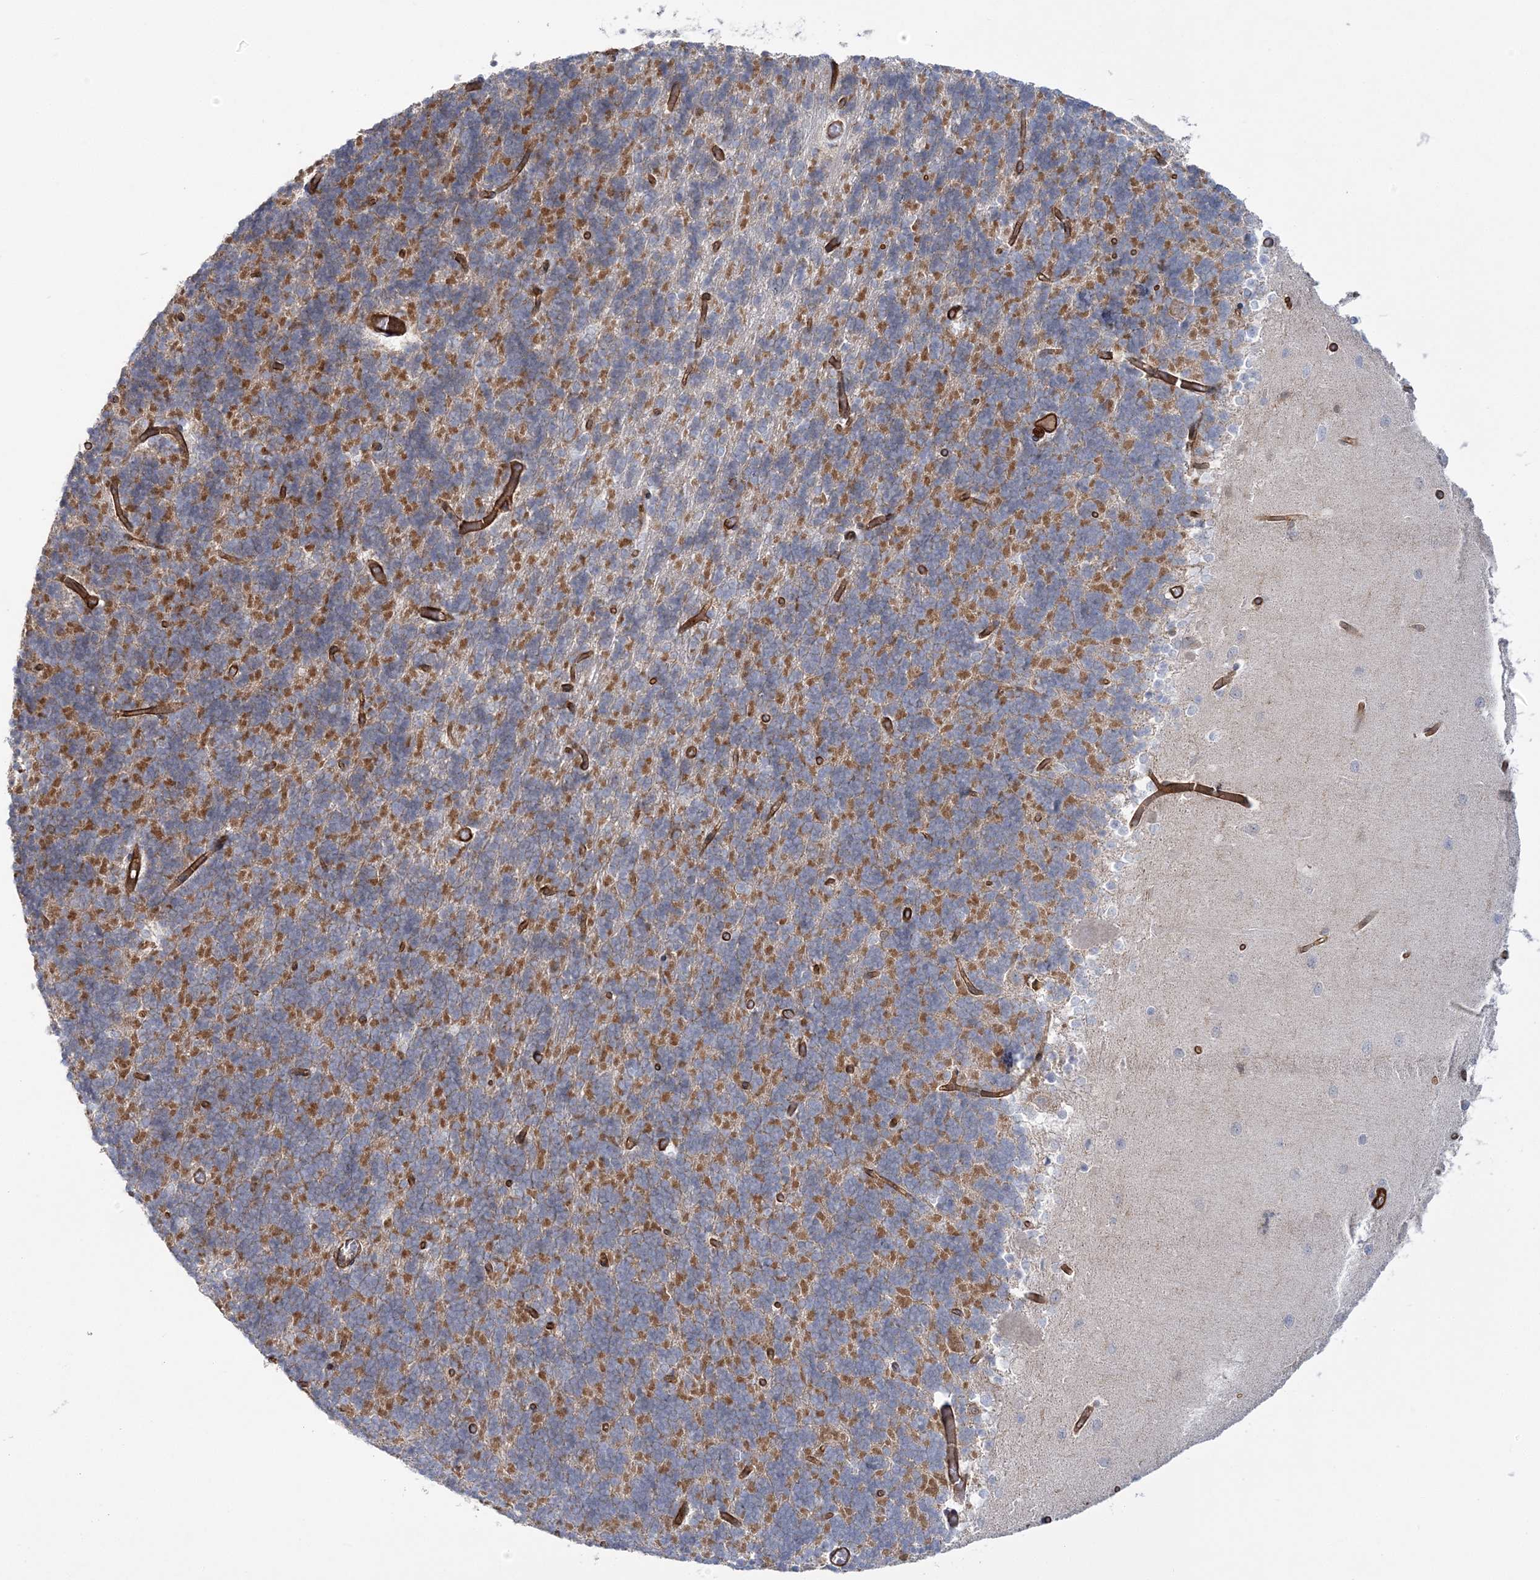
{"staining": {"intensity": "moderate", "quantity": "25%-75%", "location": "cytoplasmic/membranous"}, "tissue": "cerebellum", "cell_type": "Cells in granular layer", "image_type": "normal", "snomed": [{"axis": "morphology", "description": "Normal tissue, NOS"}, {"axis": "topography", "description": "Cerebellum"}], "caption": "Cerebellum stained with DAB immunohistochemistry (IHC) reveals medium levels of moderate cytoplasmic/membranous positivity in about 25%-75% of cells in granular layer. The protein of interest is stained brown, and the nuclei are stained in blue (DAB (3,3'-diaminobenzidine) IHC with brightfield microscopy, high magnification).", "gene": "AFAP1L2", "patient": {"sex": "male", "age": 37}}